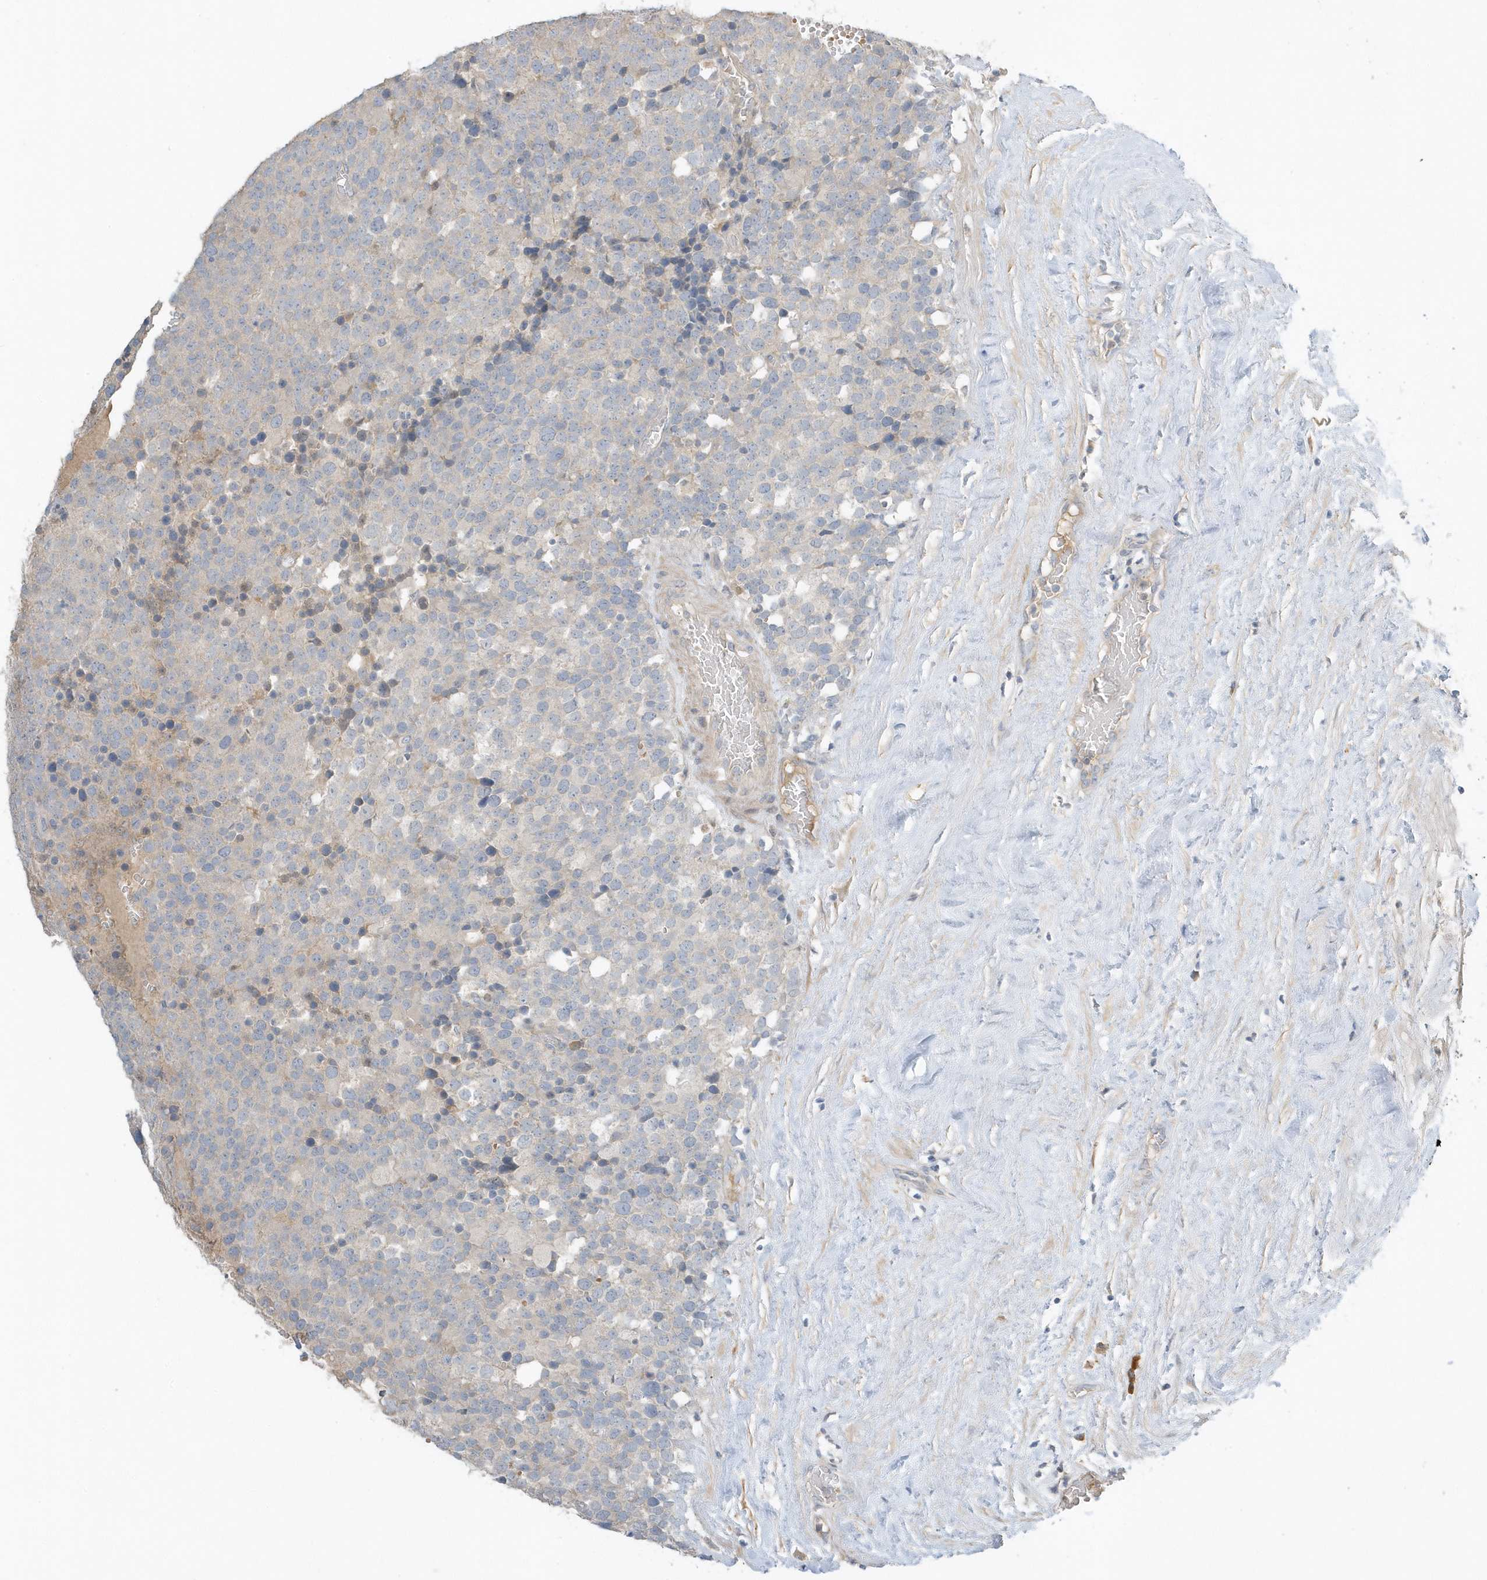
{"staining": {"intensity": "negative", "quantity": "none", "location": "none"}, "tissue": "testis cancer", "cell_type": "Tumor cells", "image_type": "cancer", "snomed": [{"axis": "morphology", "description": "Seminoma, NOS"}, {"axis": "topography", "description": "Testis"}], "caption": "Tumor cells show no significant positivity in testis cancer.", "gene": "USP53", "patient": {"sex": "male", "age": 71}}